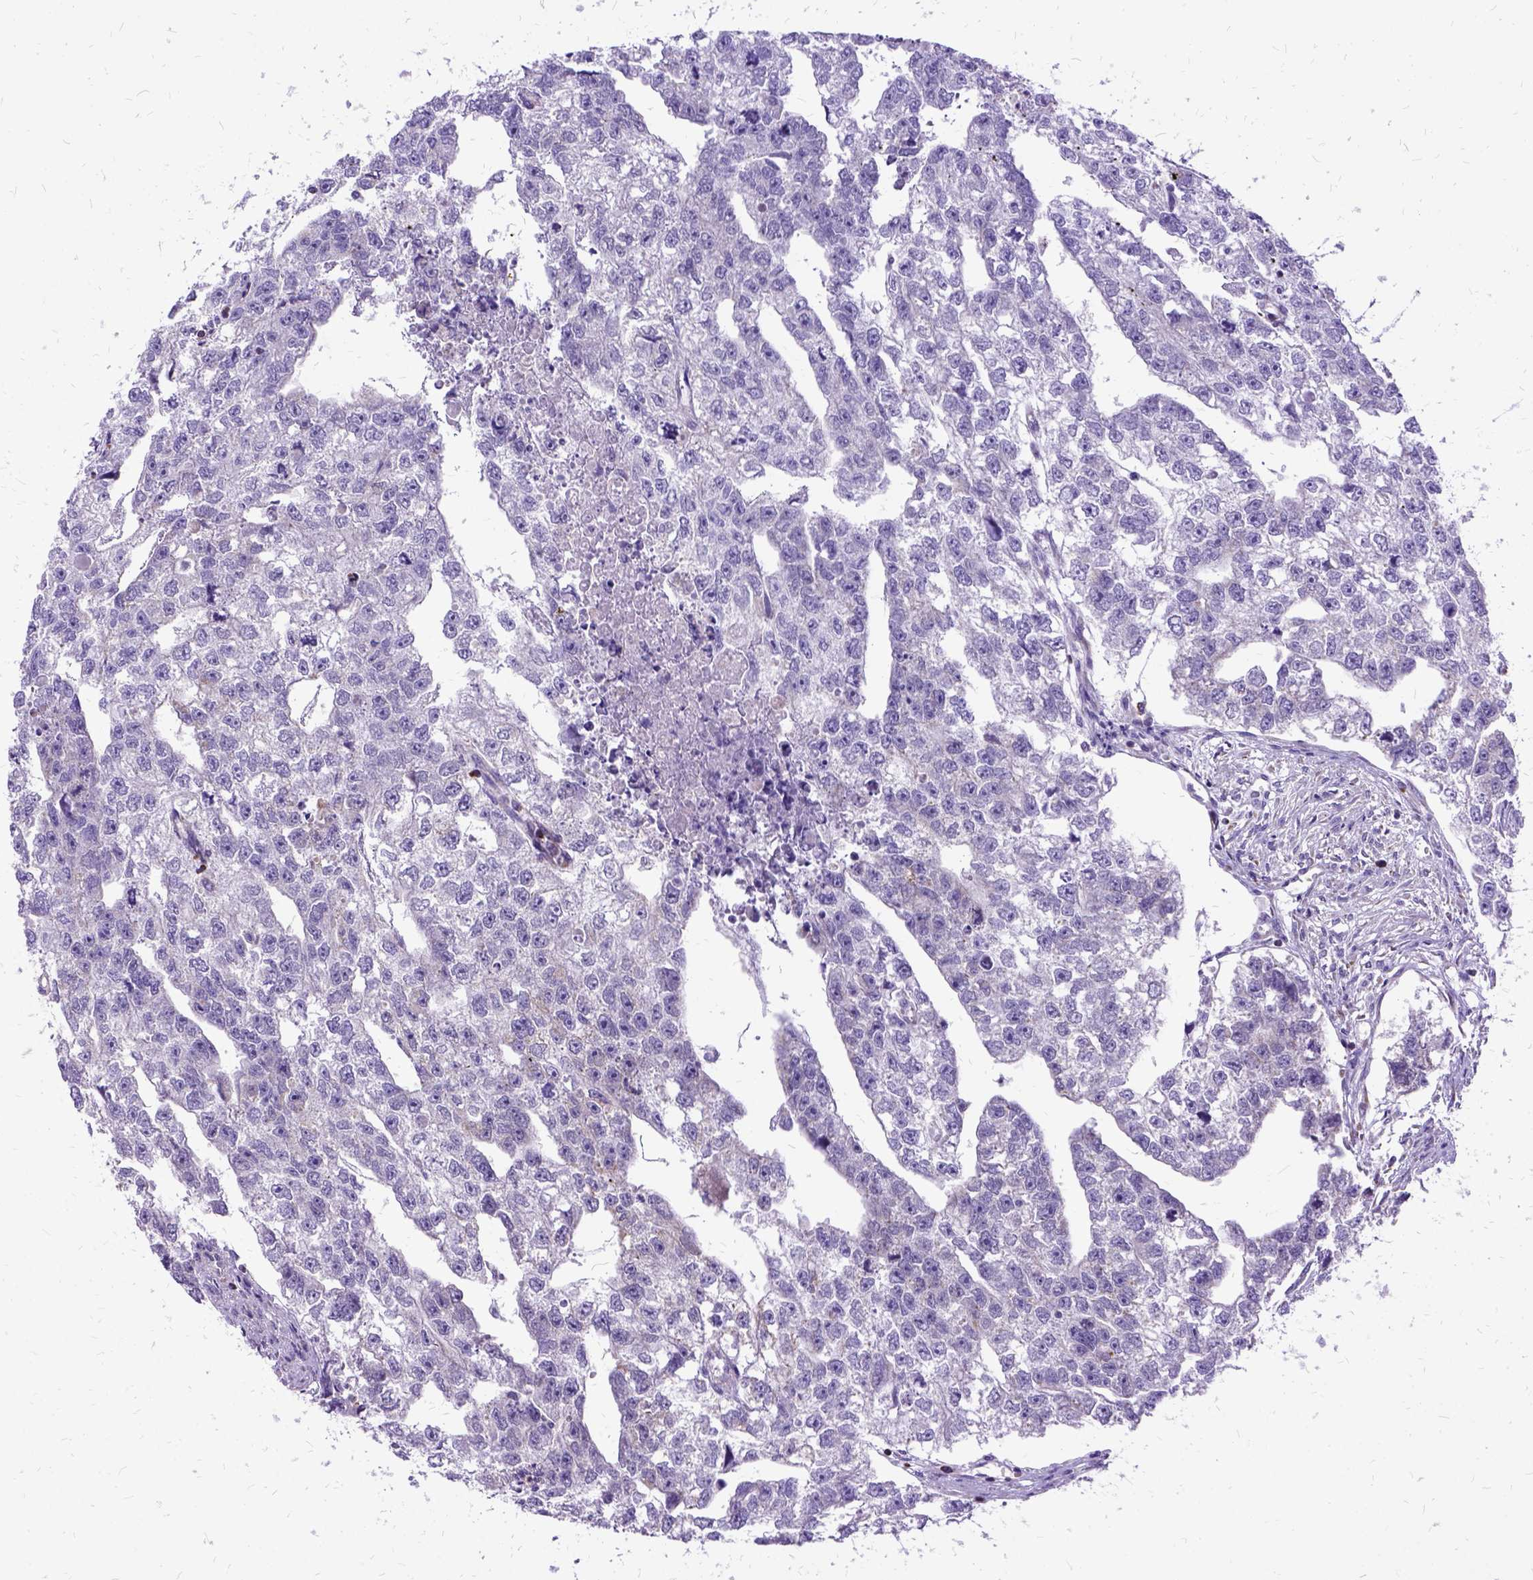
{"staining": {"intensity": "negative", "quantity": "none", "location": "none"}, "tissue": "testis cancer", "cell_type": "Tumor cells", "image_type": "cancer", "snomed": [{"axis": "morphology", "description": "Carcinoma, Embryonal, NOS"}, {"axis": "morphology", "description": "Teratoma, malignant, NOS"}, {"axis": "topography", "description": "Testis"}], "caption": "Immunohistochemistry (IHC) of testis teratoma (malignant) demonstrates no staining in tumor cells.", "gene": "OXCT1", "patient": {"sex": "male", "age": 44}}